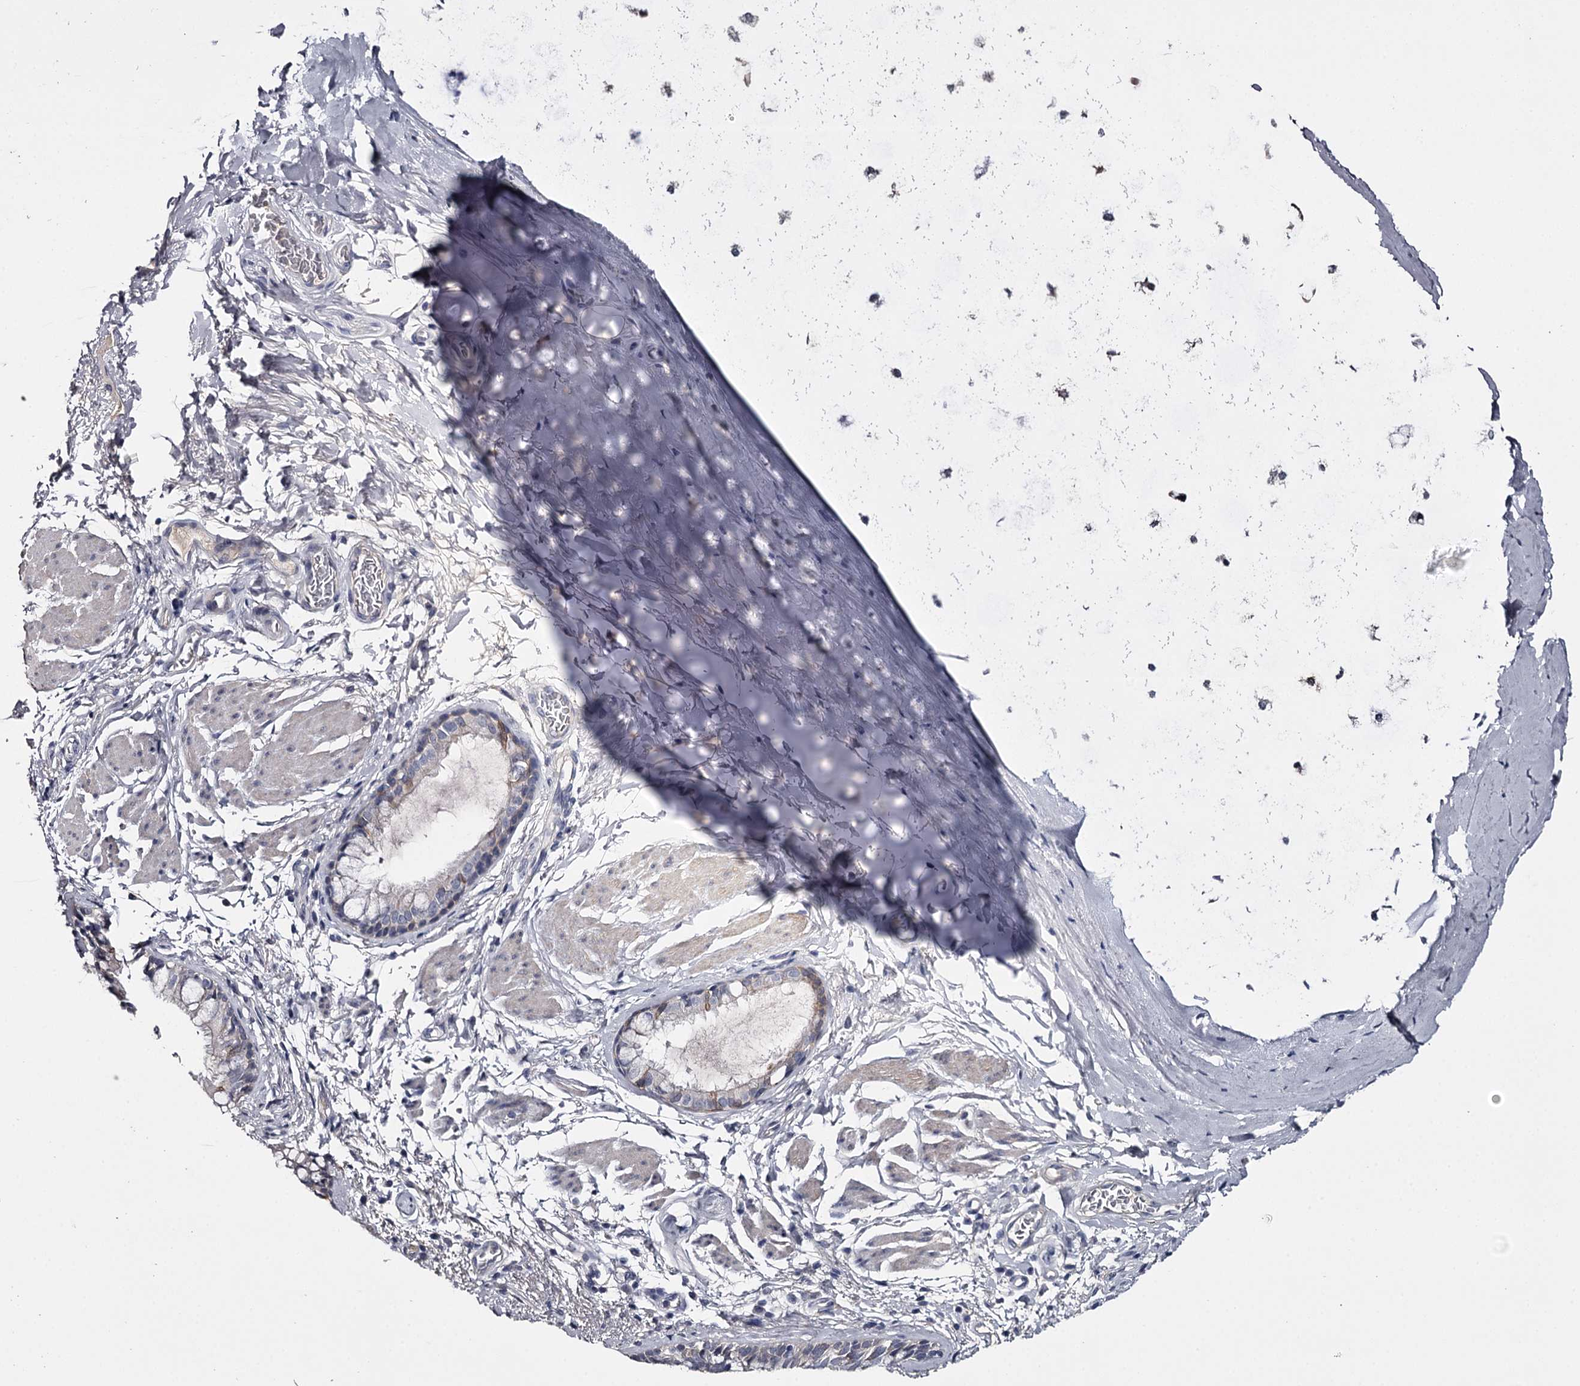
{"staining": {"intensity": "negative", "quantity": "none", "location": "none"}, "tissue": "bronchus", "cell_type": "Respiratory epithelial cells", "image_type": "normal", "snomed": [{"axis": "morphology", "description": "Normal tissue, NOS"}, {"axis": "topography", "description": "Cartilage tissue"}, {"axis": "topography", "description": "Bronchus"}], "caption": "DAB (3,3'-diaminobenzidine) immunohistochemical staining of normal bronchus exhibits no significant staining in respiratory epithelial cells.", "gene": "FDXACB1", "patient": {"sex": "female", "age": 36}}